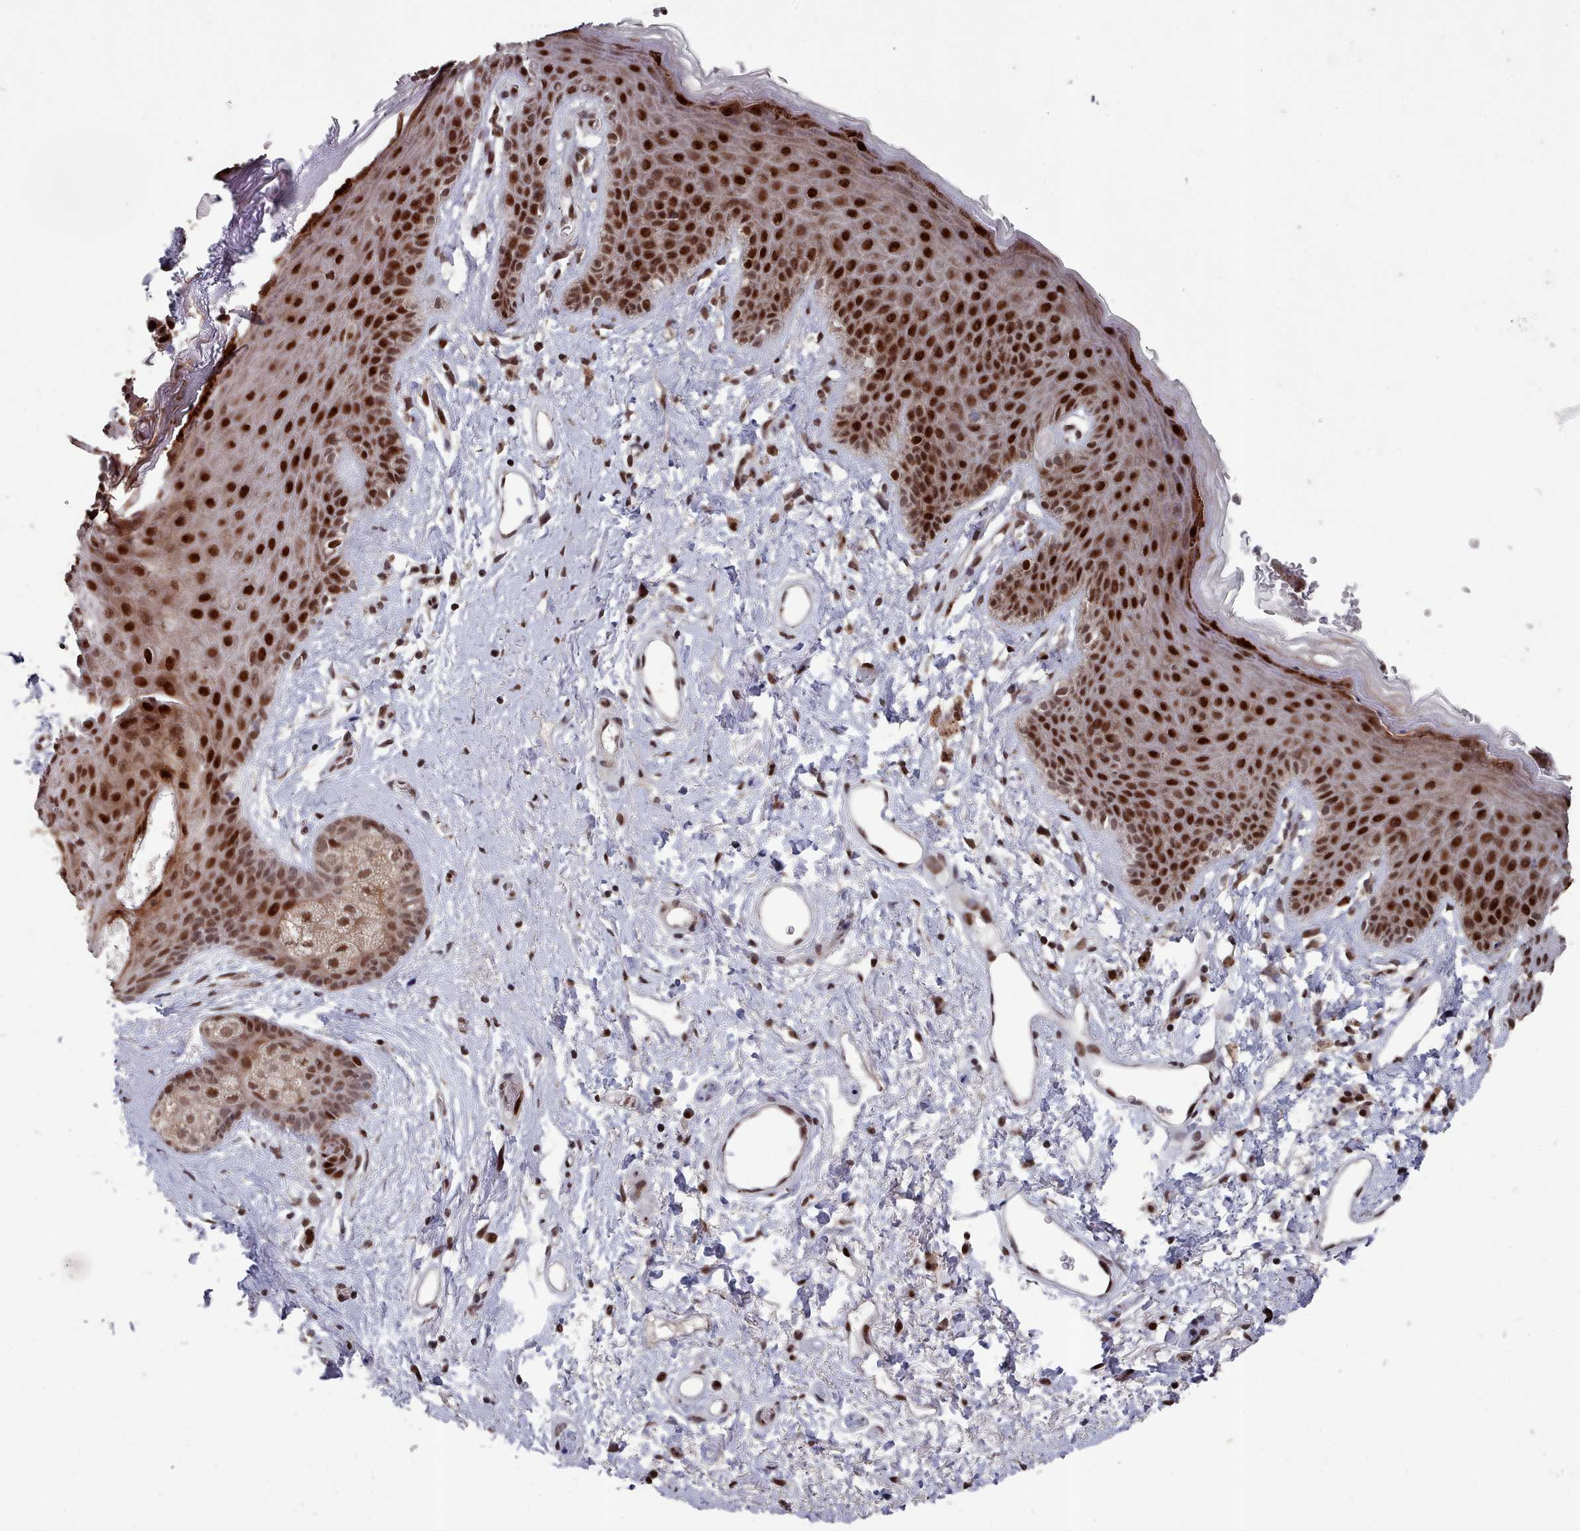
{"staining": {"intensity": "strong", "quantity": ">75%", "location": "cytoplasmic/membranous,nuclear"}, "tissue": "skin", "cell_type": "Epidermal cells", "image_type": "normal", "snomed": [{"axis": "morphology", "description": "Normal tissue, NOS"}, {"axis": "topography", "description": "Anal"}], "caption": "Immunohistochemistry (IHC) (DAB (3,3'-diaminobenzidine)) staining of benign human skin demonstrates strong cytoplasmic/membranous,nuclear protein expression in approximately >75% of epidermal cells.", "gene": "PNRC2", "patient": {"sex": "female", "age": 46}}